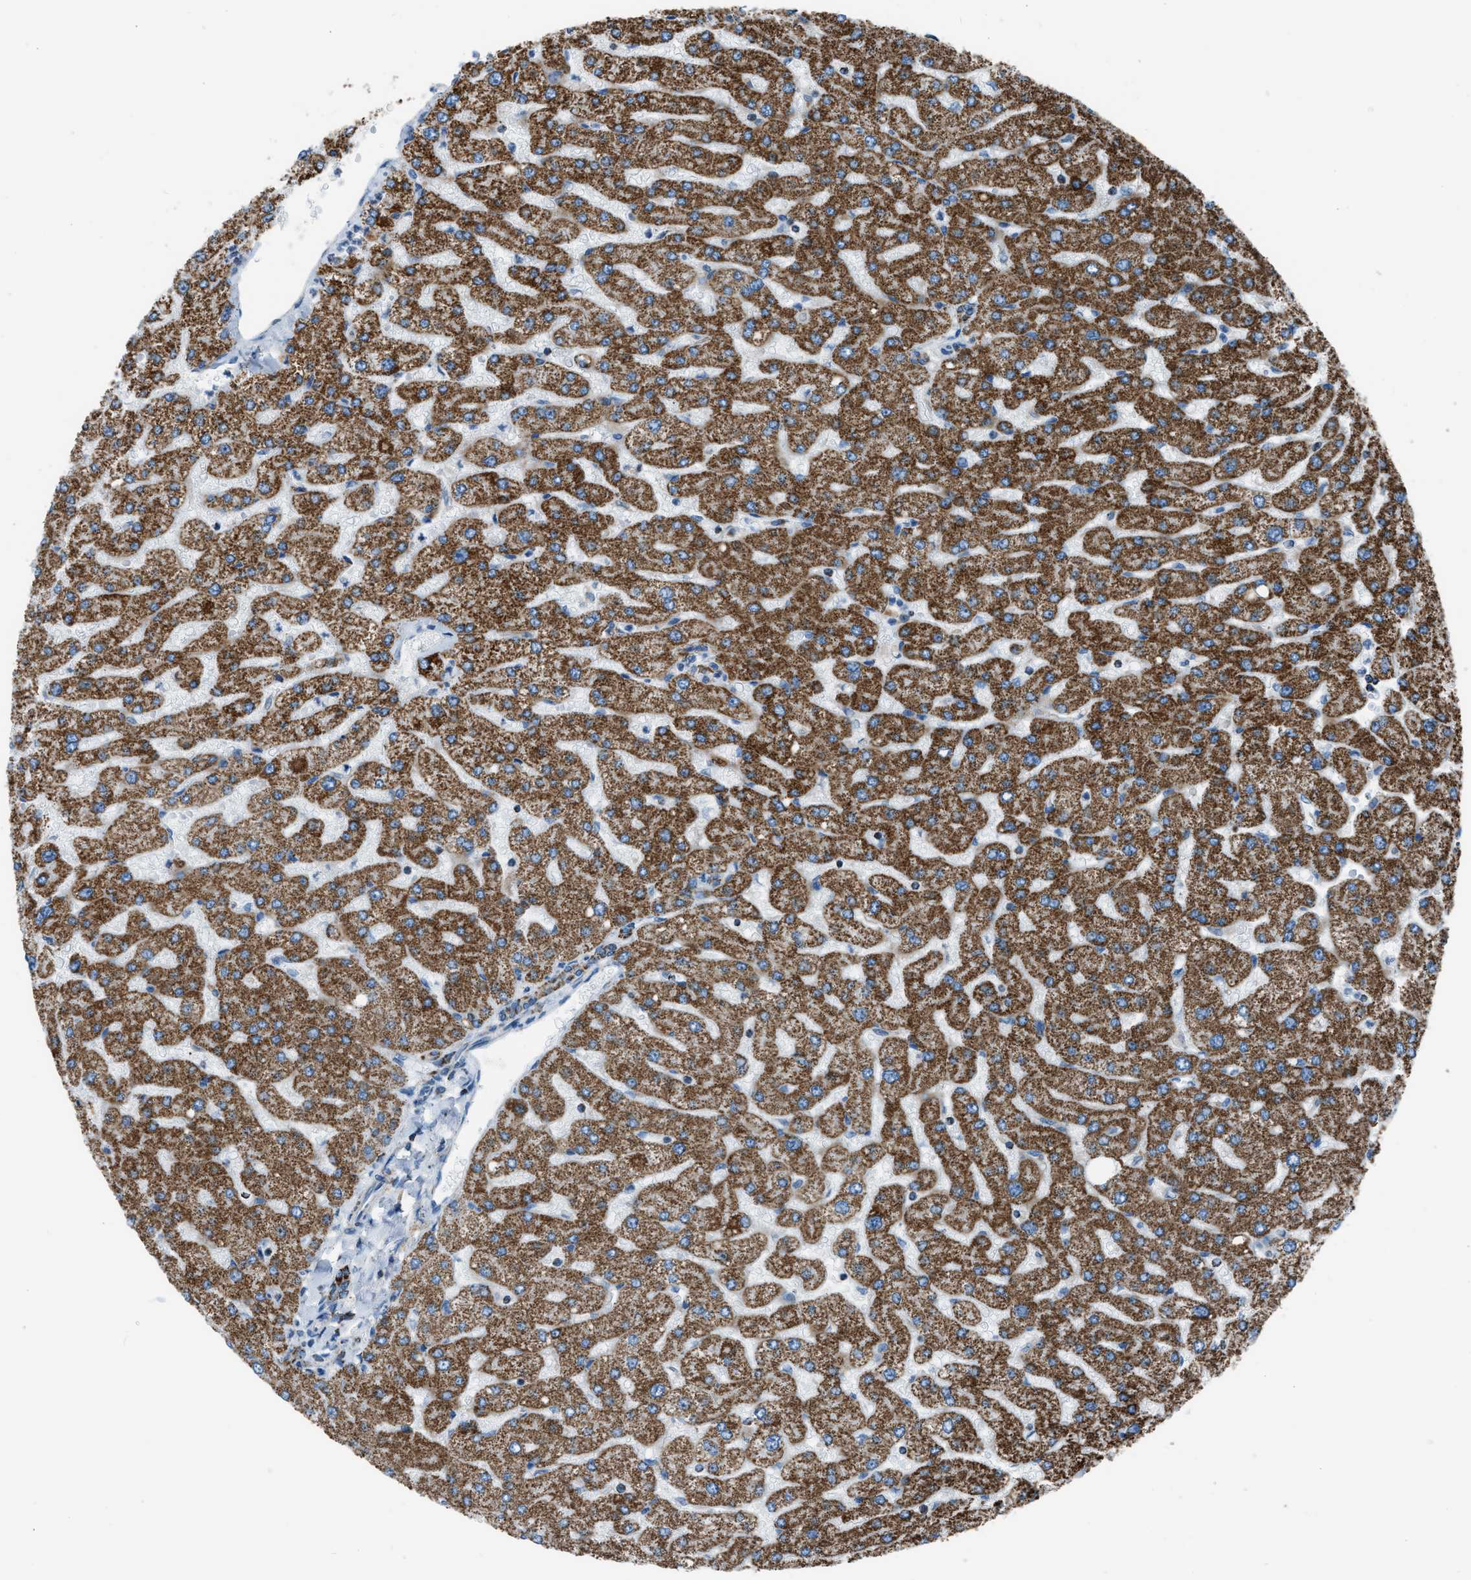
{"staining": {"intensity": "moderate", "quantity": ">75%", "location": "cytoplasmic/membranous"}, "tissue": "liver", "cell_type": "Cholangiocytes", "image_type": "normal", "snomed": [{"axis": "morphology", "description": "Normal tissue, NOS"}, {"axis": "topography", "description": "Liver"}], "caption": "Cholangiocytes display medium levels of moderate cytoplasmic/membranous expression in about >75% of cells in benign liver.", "gene": "MDH2", "patient": {"sex": "male", "age": 55}}